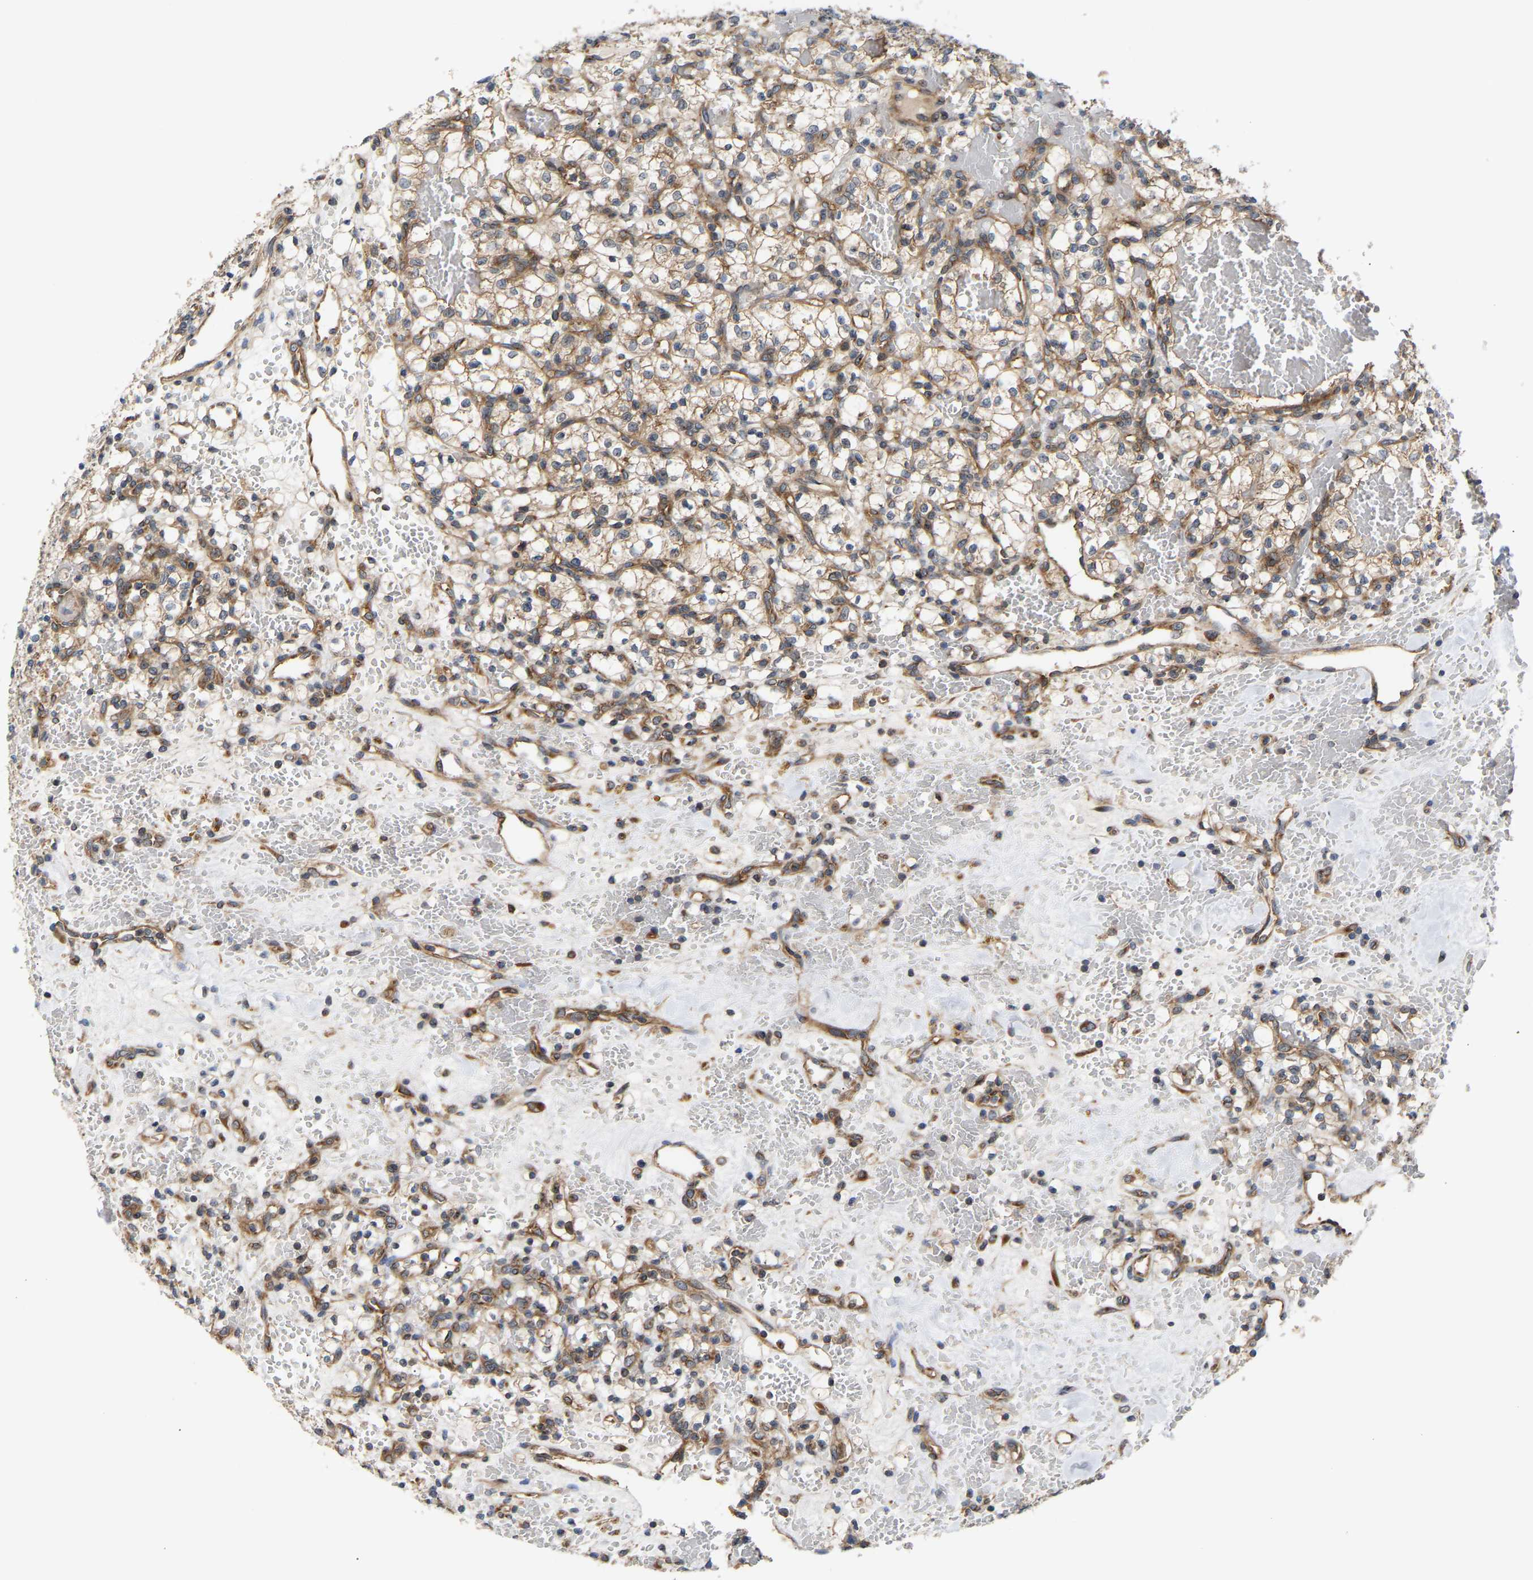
{"staining": {"intensity": "moderate", "quantity": ">75%", "location": "cytoplasmic/membranous"}, "tissue": "renal cancer", "cell_type": "Tumor cells", "image_type": "cancer", "snomed": [{"axis": "morphology", "description": "Adenocarcinoma, NOS"}, {"axis": "topography", "description": "Kidney"}], "caption": "Renal cancer (adenocarcinoma) was stained to show a protein in brown. There is medium levels of moderate cytoplasmic/membranous positivity in approximately >75% of tumor cells.", "gene": "LAPTM4B", "patient": {"sex": "female", "age": 60}}